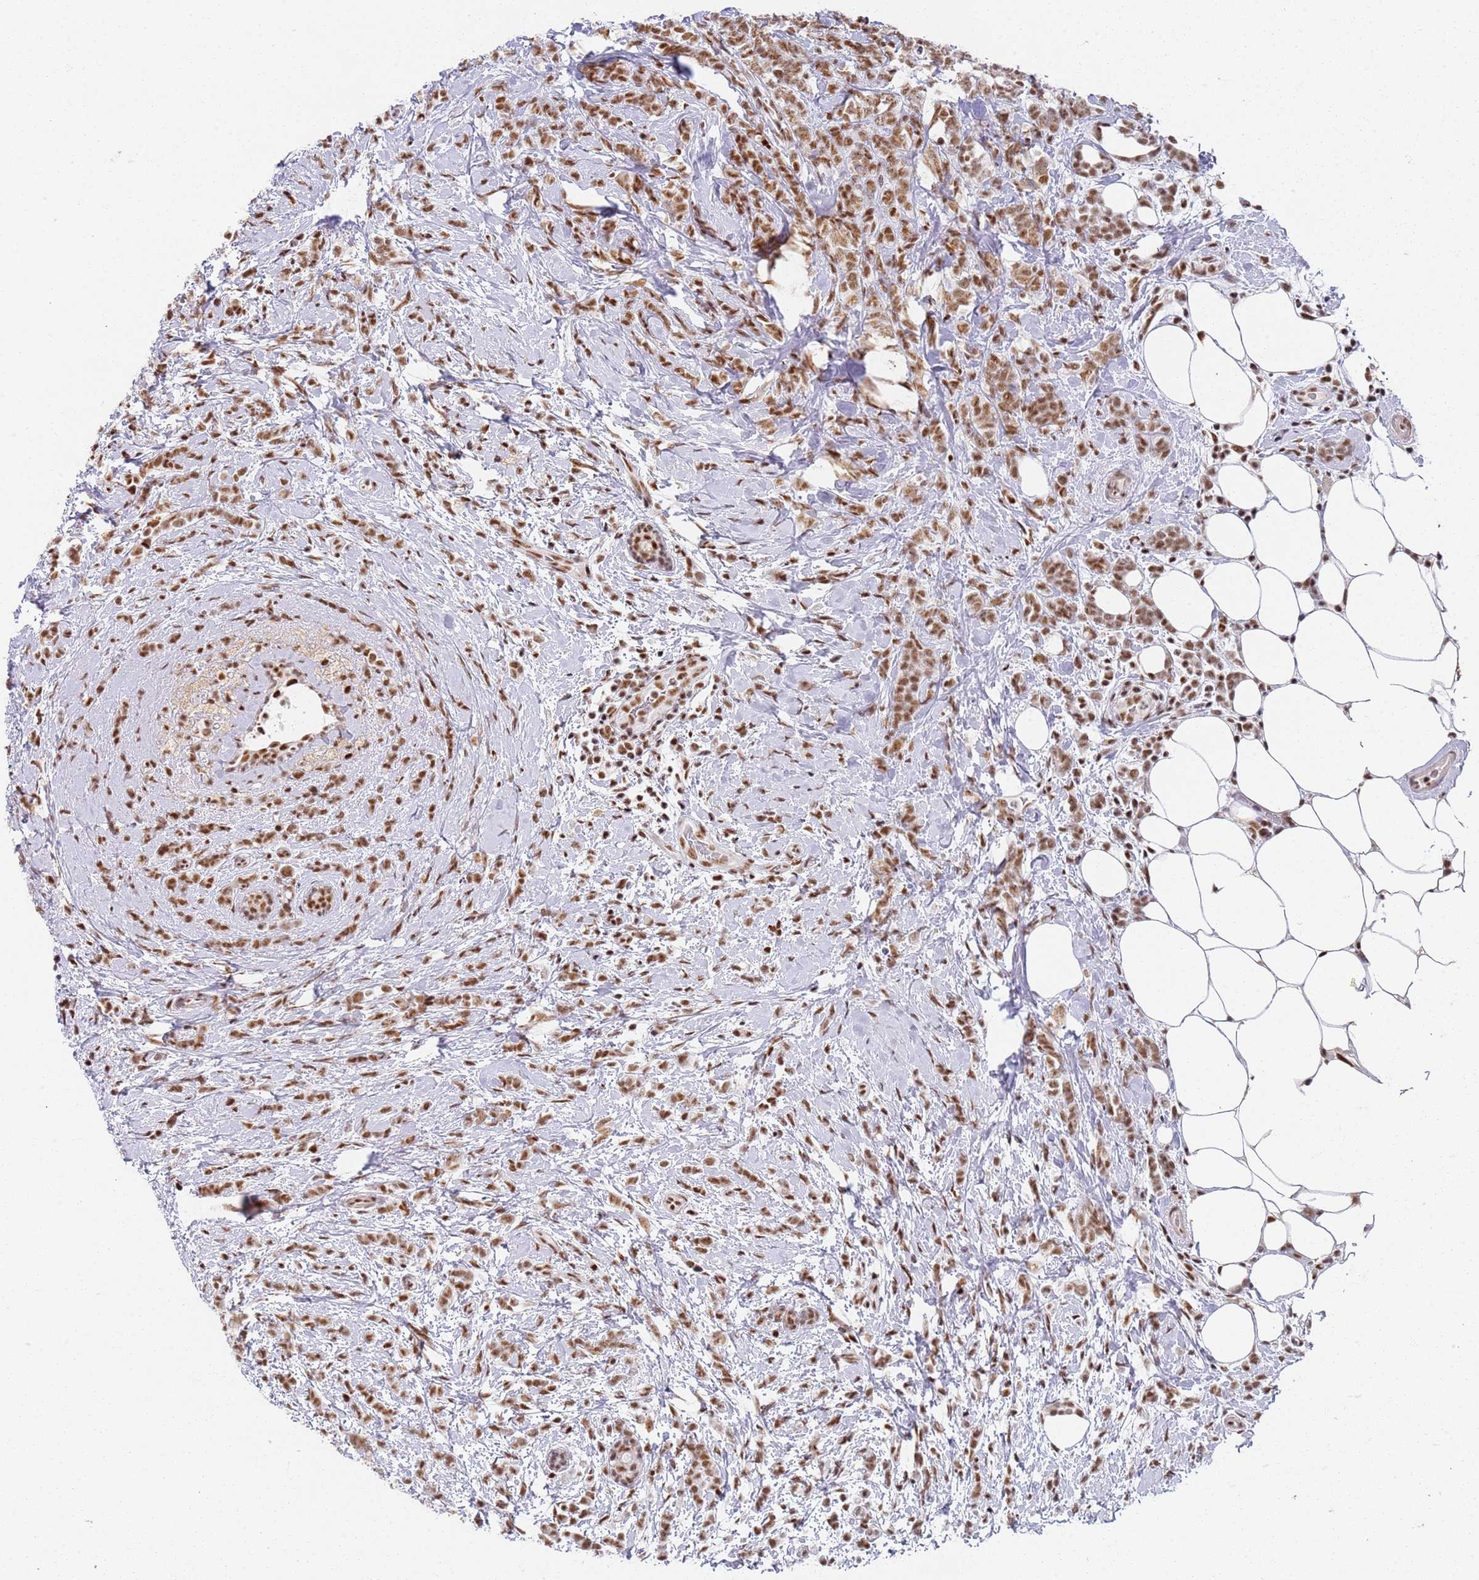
{"staining": {"intensity": "moderate", "quantity": ">75%", "location": "nuclear"}, "tissue": "breast cancer", "cell_type": "Tumor cells", "image_type": "cancer", "snomed": [{"axis": "morphology", "description": "Lobular carcinoma"}, {"axis": "topography", "description": "Breast"}], "caption": "Immunohistochemical staining of breast cancer (lobular carcinoma) reveals medium levels of moderate nuclear positivity in about >75% of tumor cells. The staining was performed using DAB (3,3'-diaminobenzidine) to visualize the protein expression in brown, while the nuclei were stained in blue with hematoxylin (Magnification: 20x).", "gene": "AKAP8L", "patient": {"sex": "female", "age": 58}}